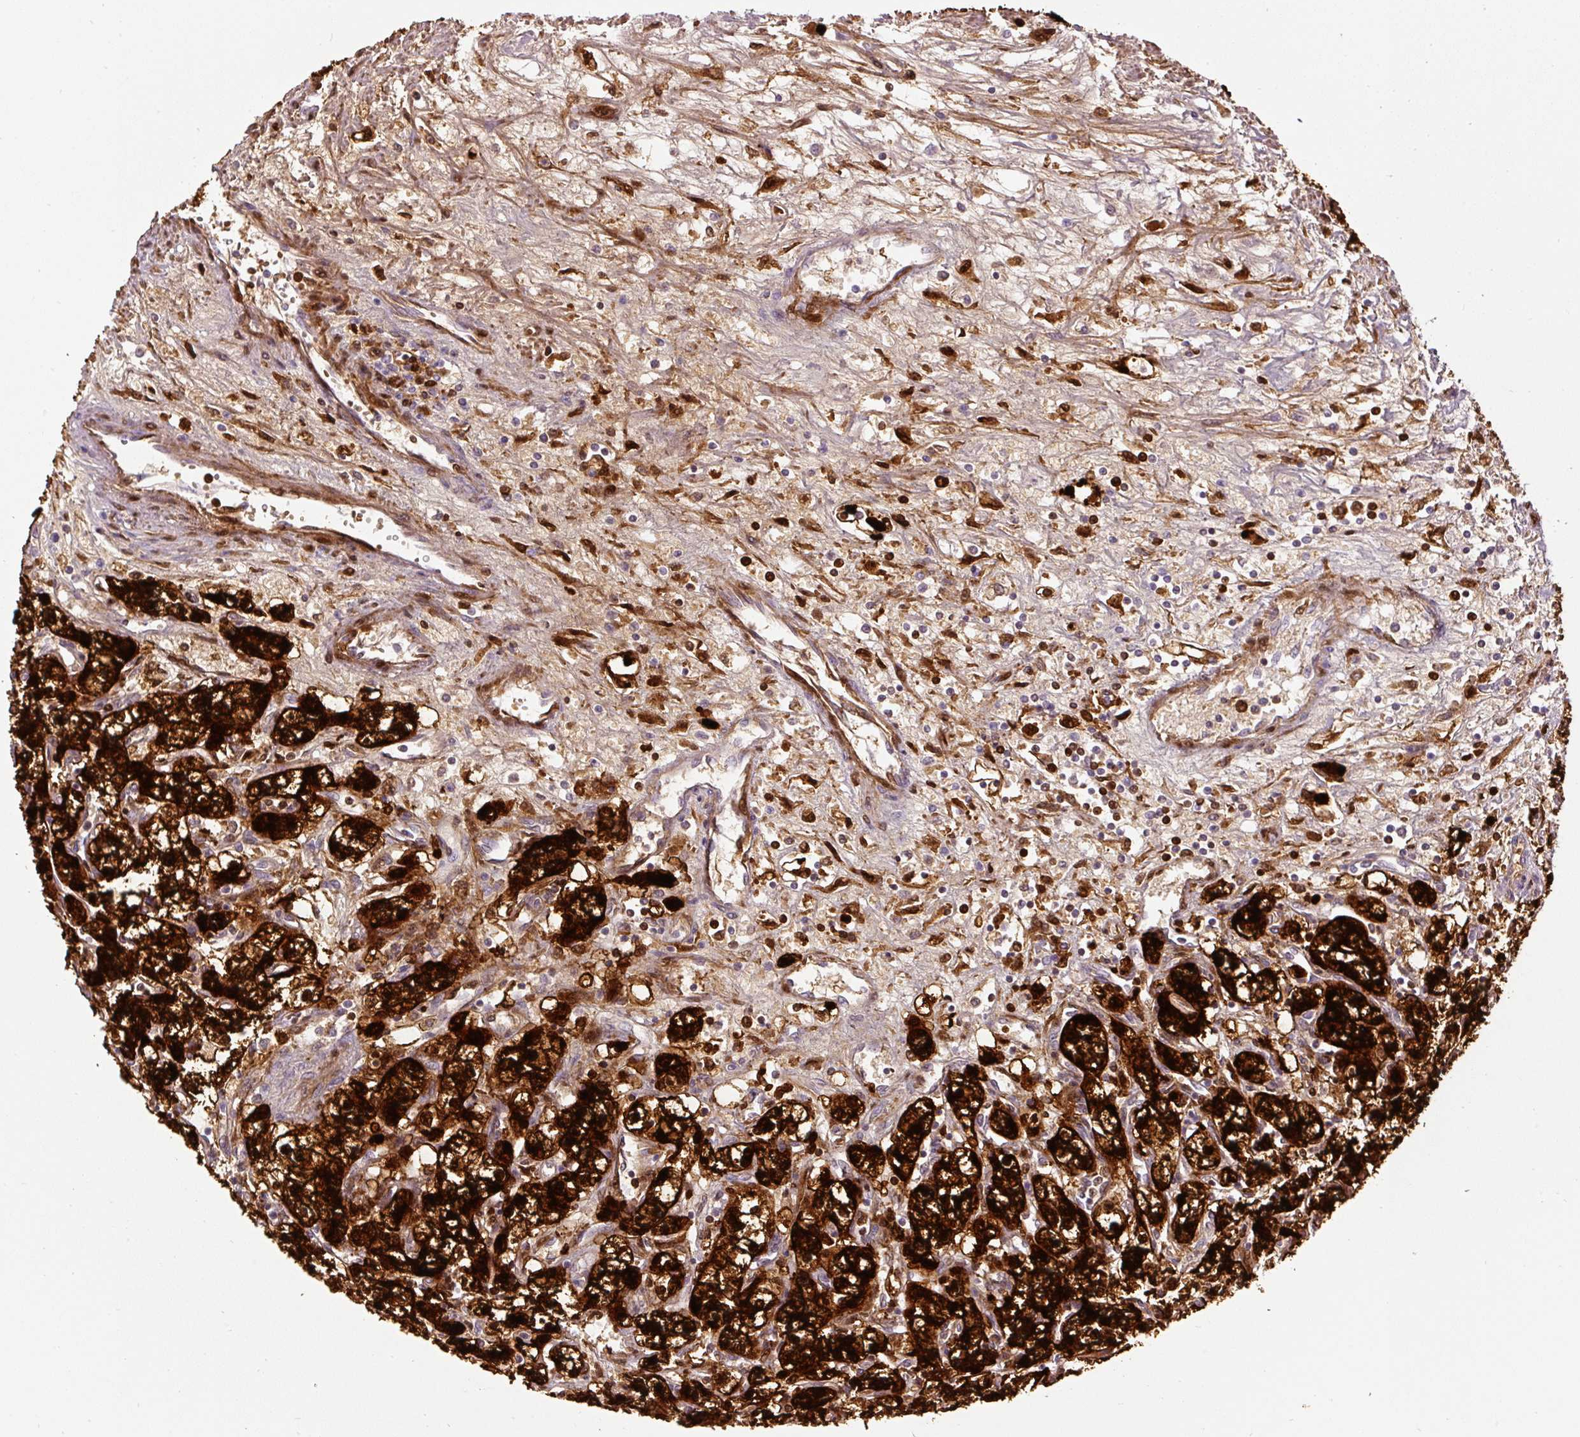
{"staining": {"intensity": "strong", "quantity": ">75%", "location": "cytoplasmic/membranous"}, "tissue": "renal cancer", "cell_type": "Tumor cells", "image_type": "cancer", "snomed": [{"axis": "morphology", "description": "Adenocarcinoma, NOS"}, {"axis": "topography", "description": "Kidney"}], "caption": "This is a histology image of immunohistochemistry staining of renal adenocarcinoma, which shows strong positivity in the cytoplasmic/membranous of tumor cells.", "gene": "FABP7", "patient": {"sex": "male", "age": 59}}